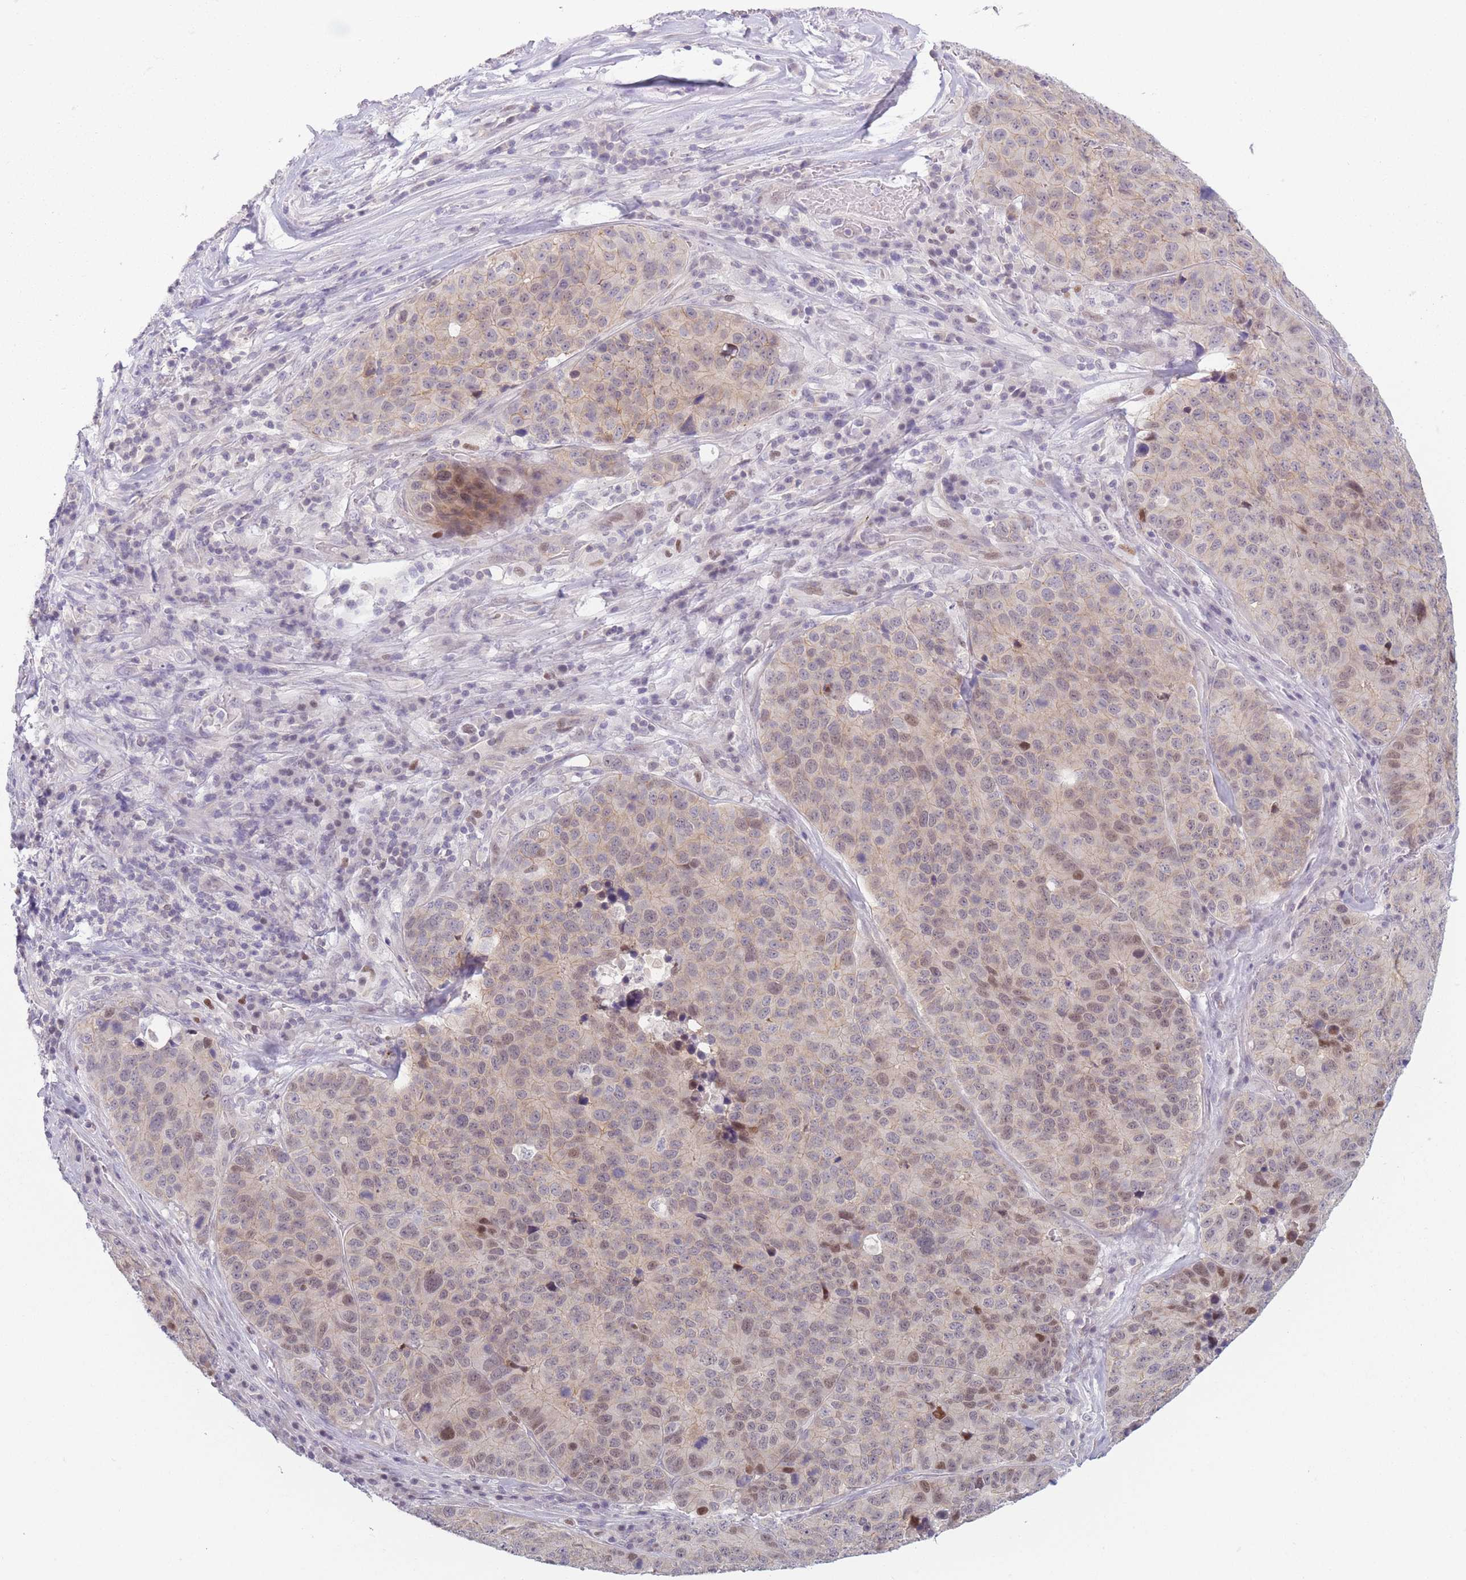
{"staining": {"intensity": "weak", "quantity": "25%-75%", "location": "nuclear"}, "tissue": "stomach cancer", "cell_type": "Tumor cells", "image_type": "cancer", "snomed": [{"axis": "morphology", "description": "Adenocarcinoma, NOS"}, {"axis": "topography", "description": "Stomach"}], "caption": "Stomach cancer (adenocarcinoma) tissue shows weak nuclear staining in about 25%-75% of tumor cells The staining was performed using DAB to visualize the protein expression in brown, while the nuclei were stained in blue with hematoxylin (Magnification: 20x).", "gene": "ZNF439", "patient": {"sex": "male", "age": 71}}